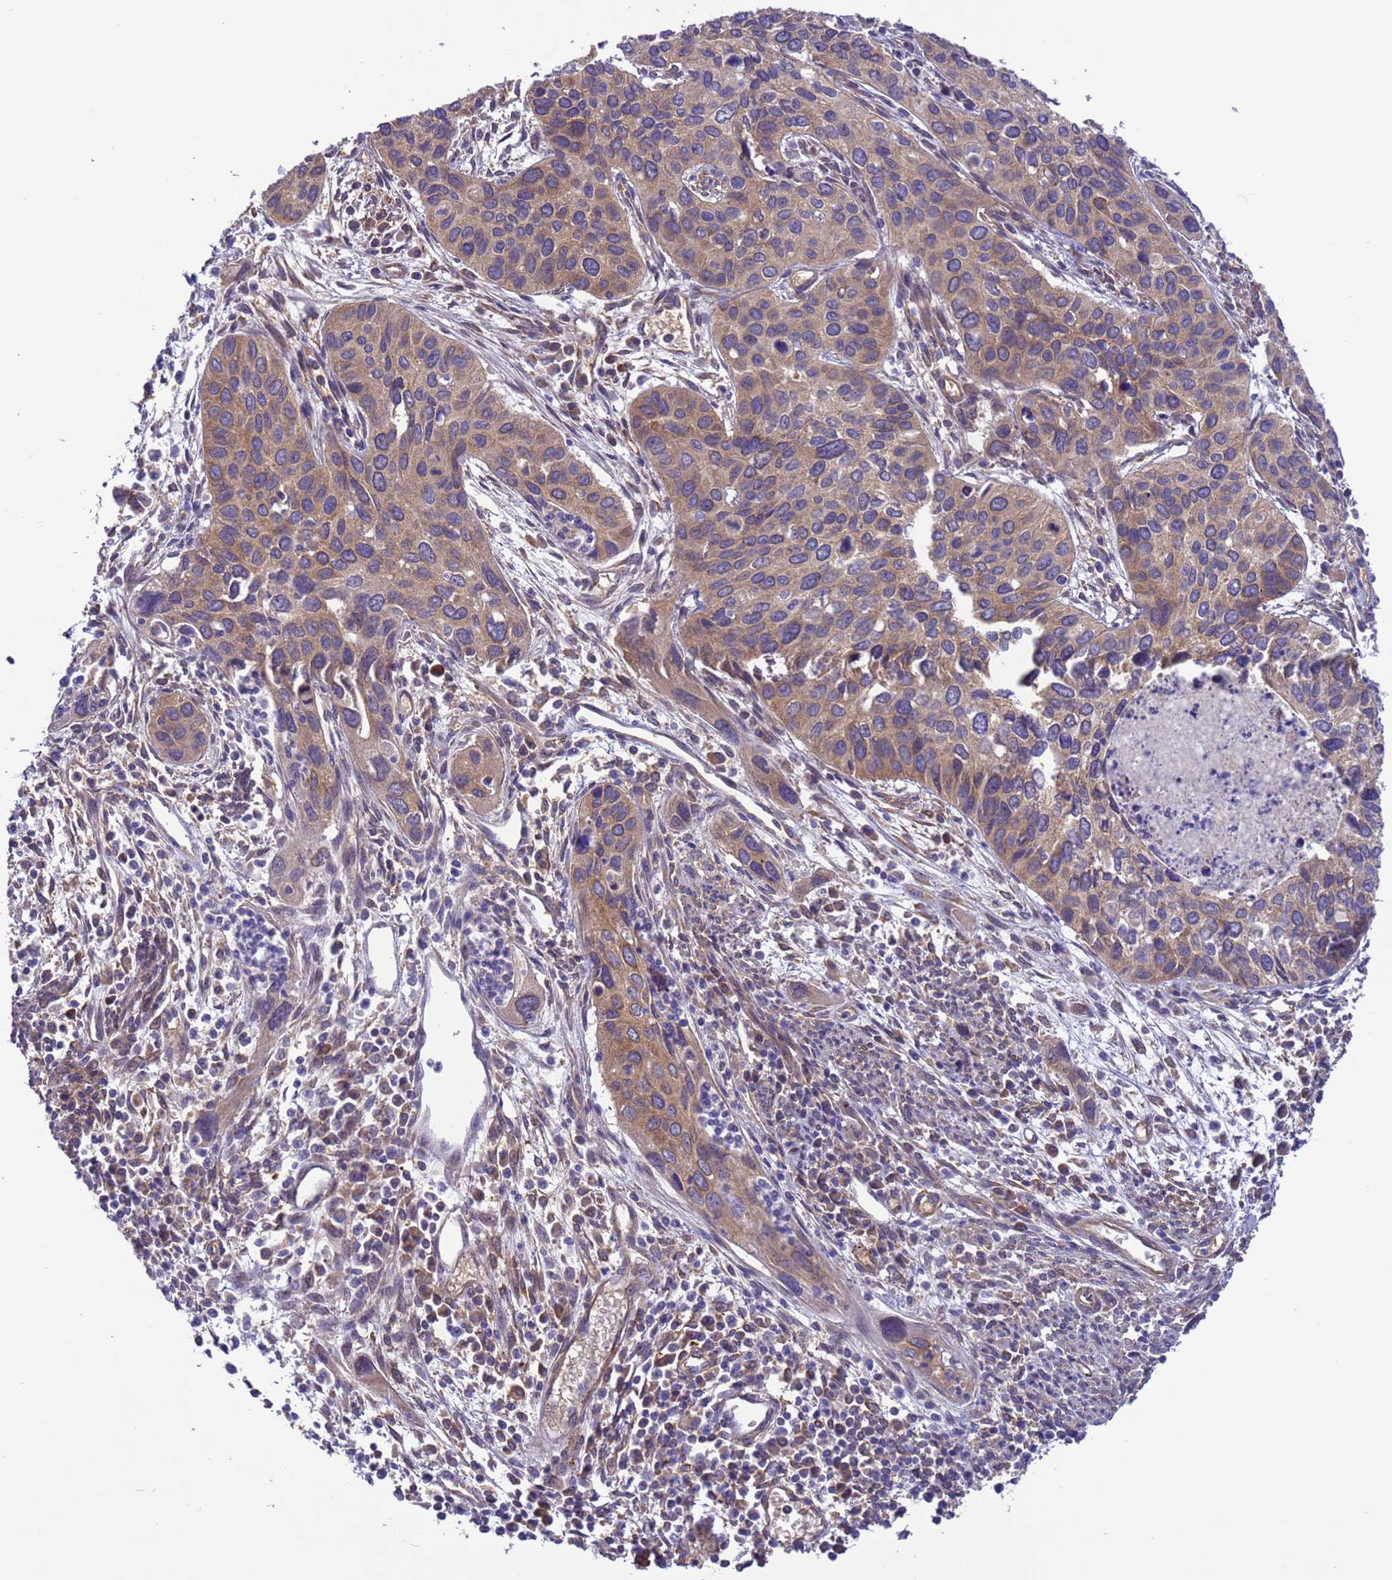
{"staining": {"intensity": "moderate", "quantity": ">75%", "location": "cytoplasmic/membranous"}, "tissue": "cervical cancer", "cell_type": "Tumor cells", "image_type": "cancer", "snomed": [{"axis": "morphology", "description": "Squamous cell carcinoma, NOS"}, {"axis": "topography", "description": "Cervix"}], "caption": "Immunohistochemical staining of squamous cell carcinoma (cervical) exhibits medium levels of moderate cytoplasmic/membranous protein staining in approximately >75% of tumor cells. Using DAB (brown) and hematoxylin (blue) stains, captured at high magnification using brightfield microscopy.", "gene": "ARHGAP12", "patient": {"sex": "female", "age": 55}}